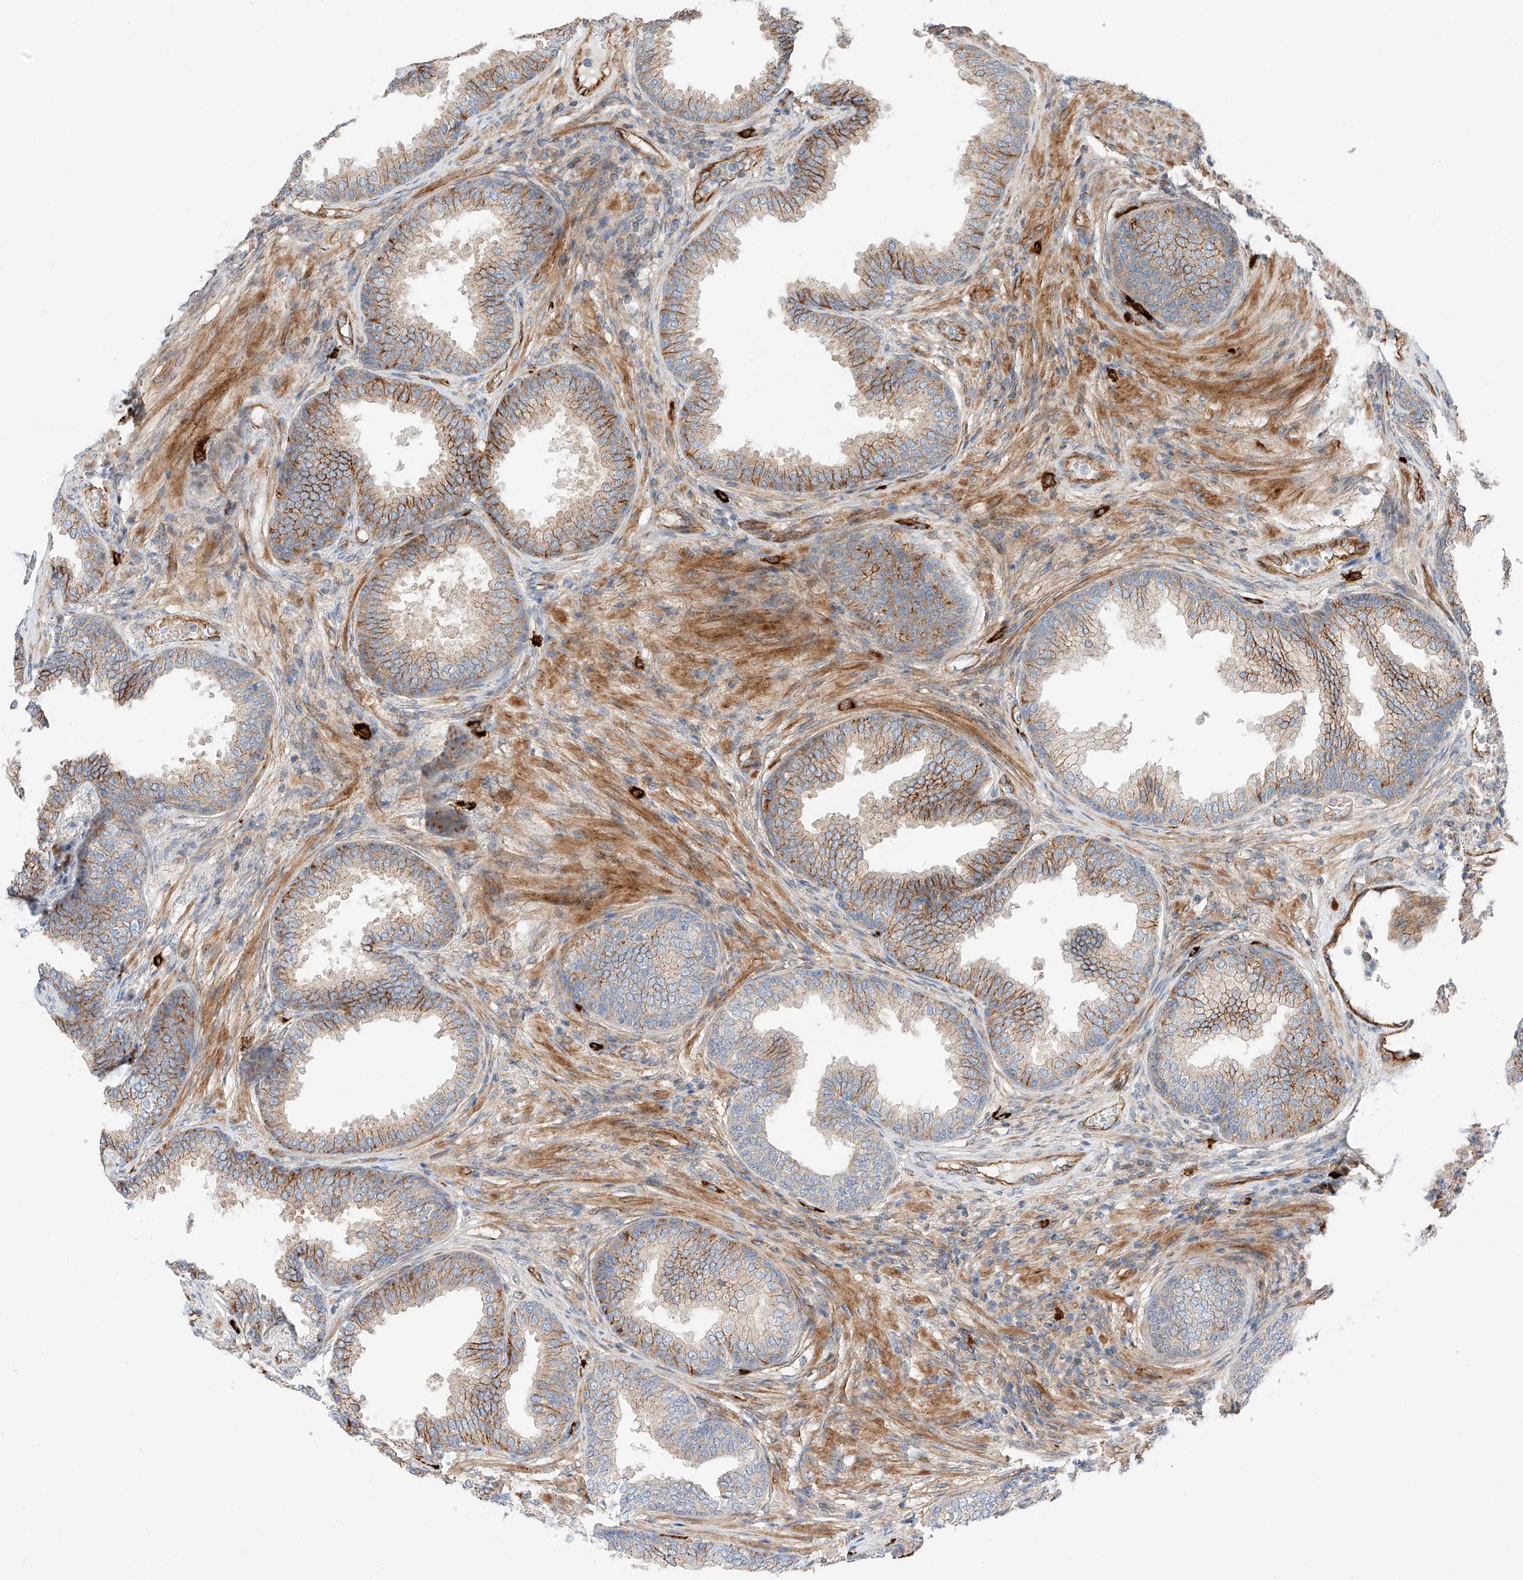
{"staining": {"intensity": "moderate", "quantity": "25%-75%", "location": "cytoplasmic/membranous"}, "tissue": "prostate", "cell_type": "Glandular cells", "image_type": "normal", "snomed": [{"axis": "morphology", "description": "Normal tissue, NOS"}, {"axis": "topography", "description": "Prostate"}], "caption": "Protein analysis of unremarkable prostate exhibits moderate cytoplasmic/membranous staining in approximately 25%-75% of glandular cells. Immunohistochemistry stains the protein of interest in brown and the nuclei are stained blue.", "gene": "MINDY4", "patient": {"sex": "male", "age": 76}}